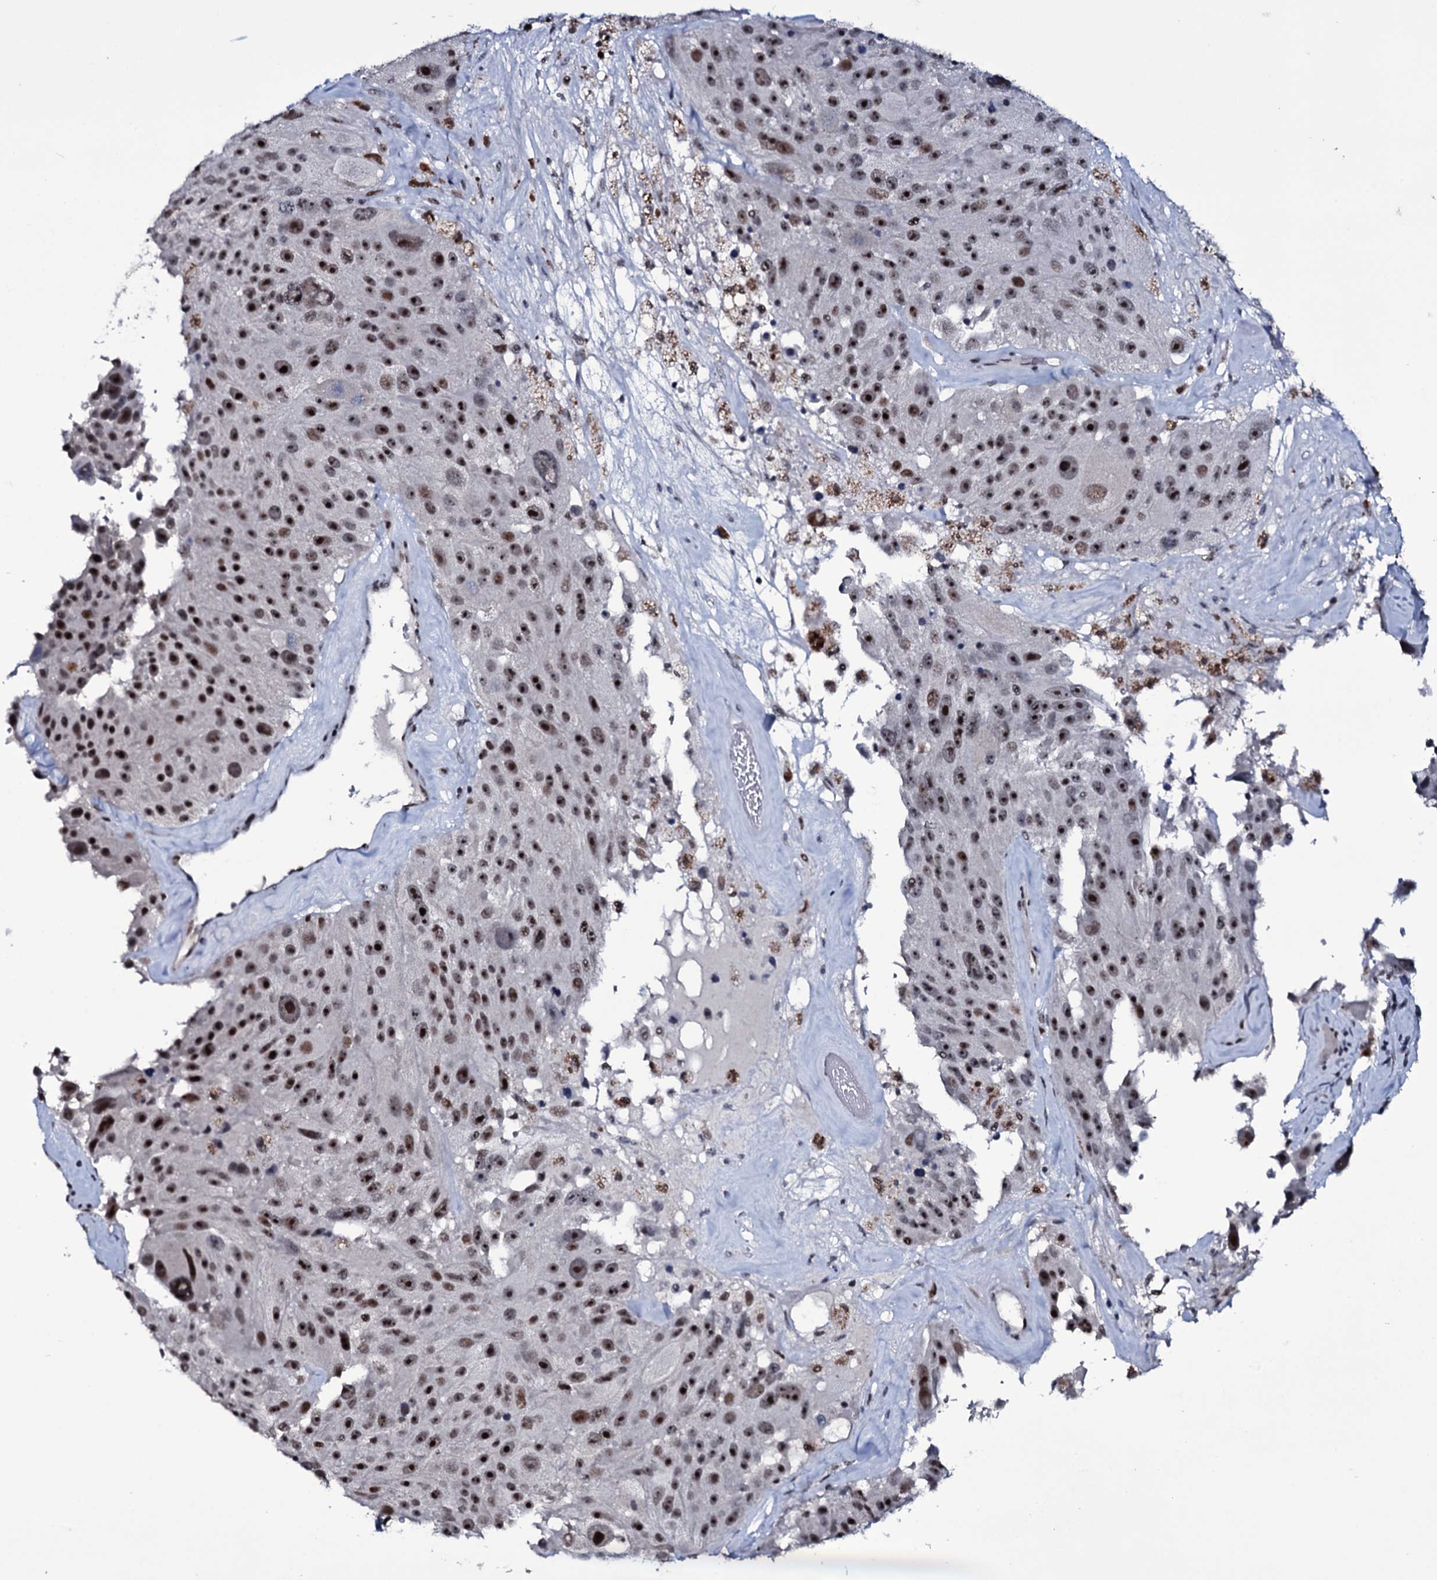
{"staining": {"intensity": "strong", "quantity": ">75%", "location": "nuclear"}, "tissue": "melanoma", "cell_type": "Tumor cells", "image_type": "cancer", "snomed": [{"axis": "morphology", "description": "Malignant melanoma, Metastatic site"}, {"axis": "topography", "description": "Lymph node"}], "caption": "The image reveals immunohistochemical staining of melanoma. There is strong nuclear expression is appreciated in approximately >75% of tumor cells. (IHC, brightfield microscopy, high magnification).", "gene": "ZMIZ2", "patient": {"sex": "male", "age": 62}}